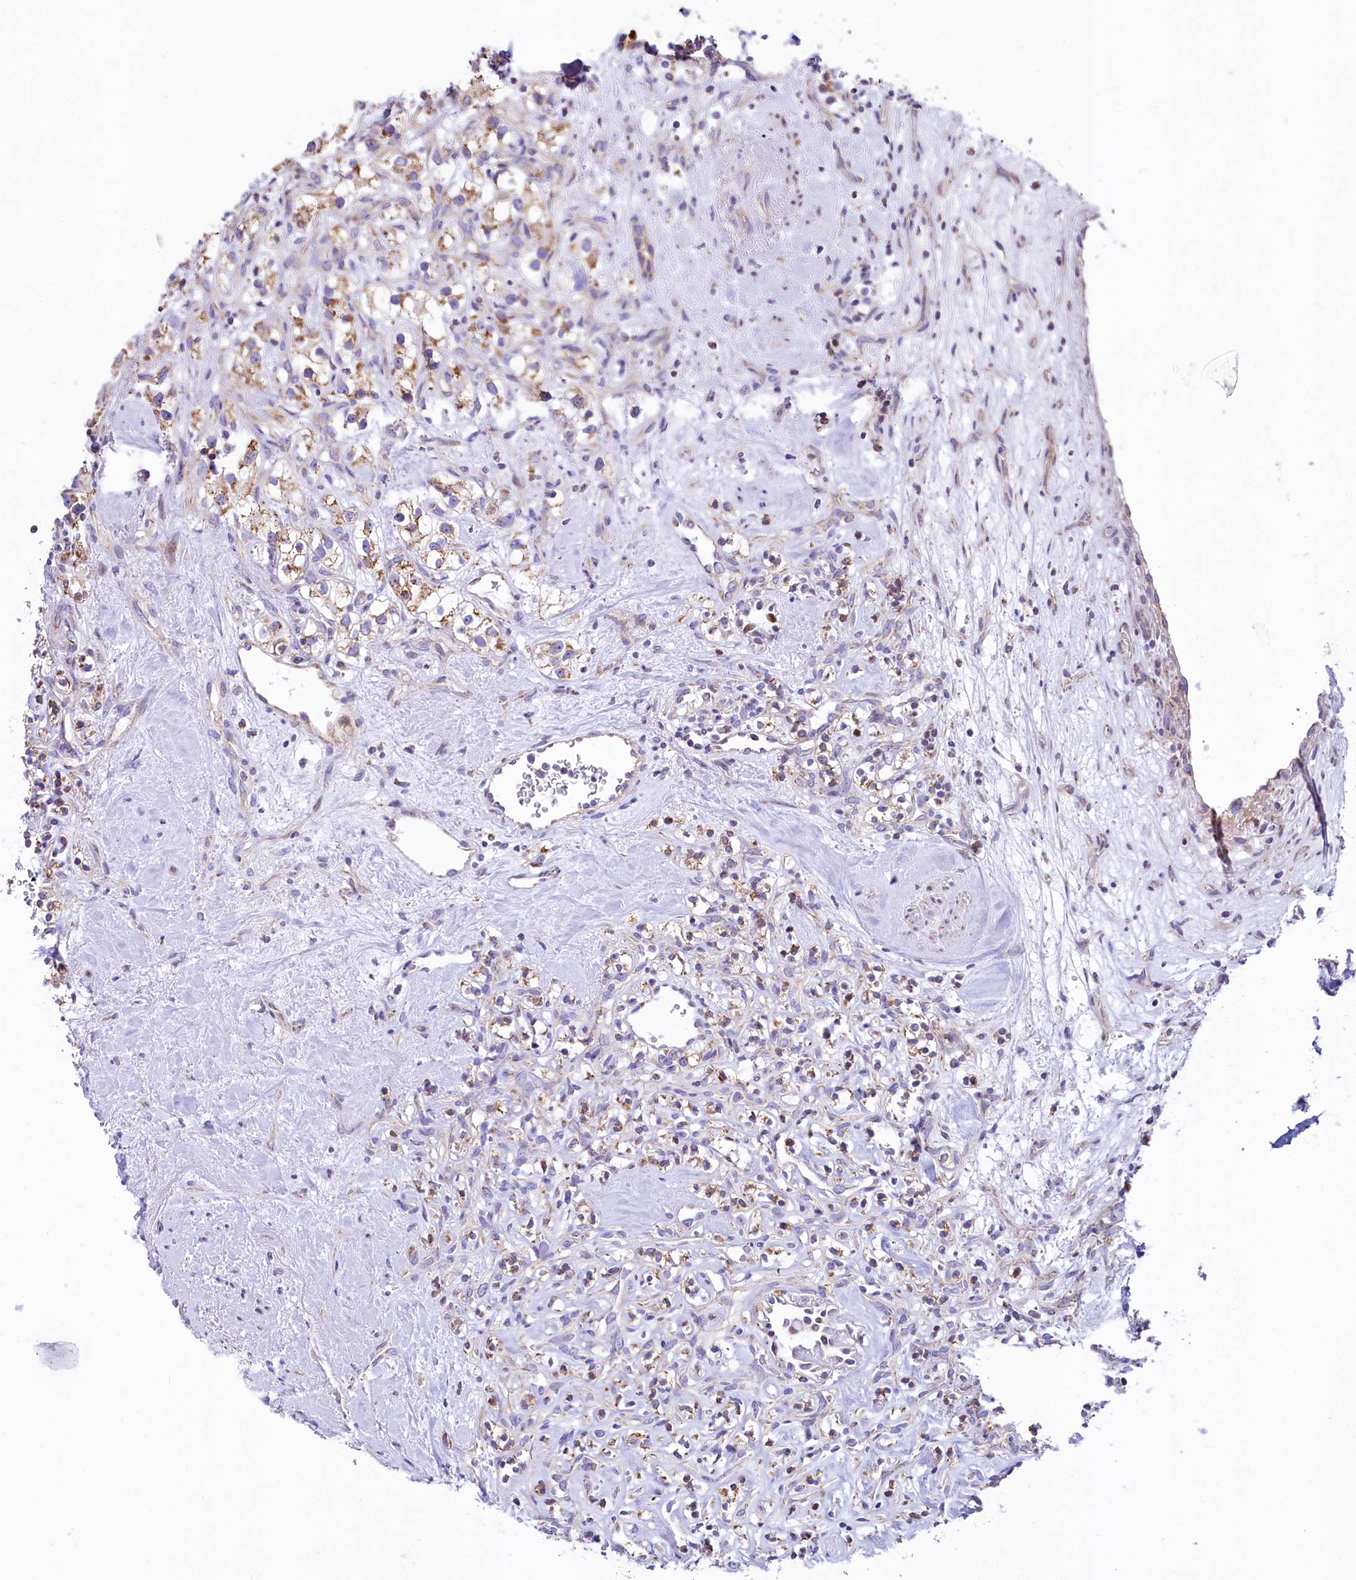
{"staining": {"intensity": "moderate", "quantity": "25%-75%", "location": "cytoplasmic/membranous"}, "tissue": "renal cancer", "cell_type": "Tumor cells", "image_type": "cancer", "snomed": [{"axis": "morphology", "description": "Adenocarcinoma, NOS"}, {"axis": "topography", "description": "Kidney"}], "caption": "An image of renal cancer stained for a protein exhibits moderate cytoplasmic/membranous brown staining in tumor cells. (IHC, brightfield microscopy, high magnification).", "gene": "VWCE", "patient": {"sex": "male", "age": 77}}